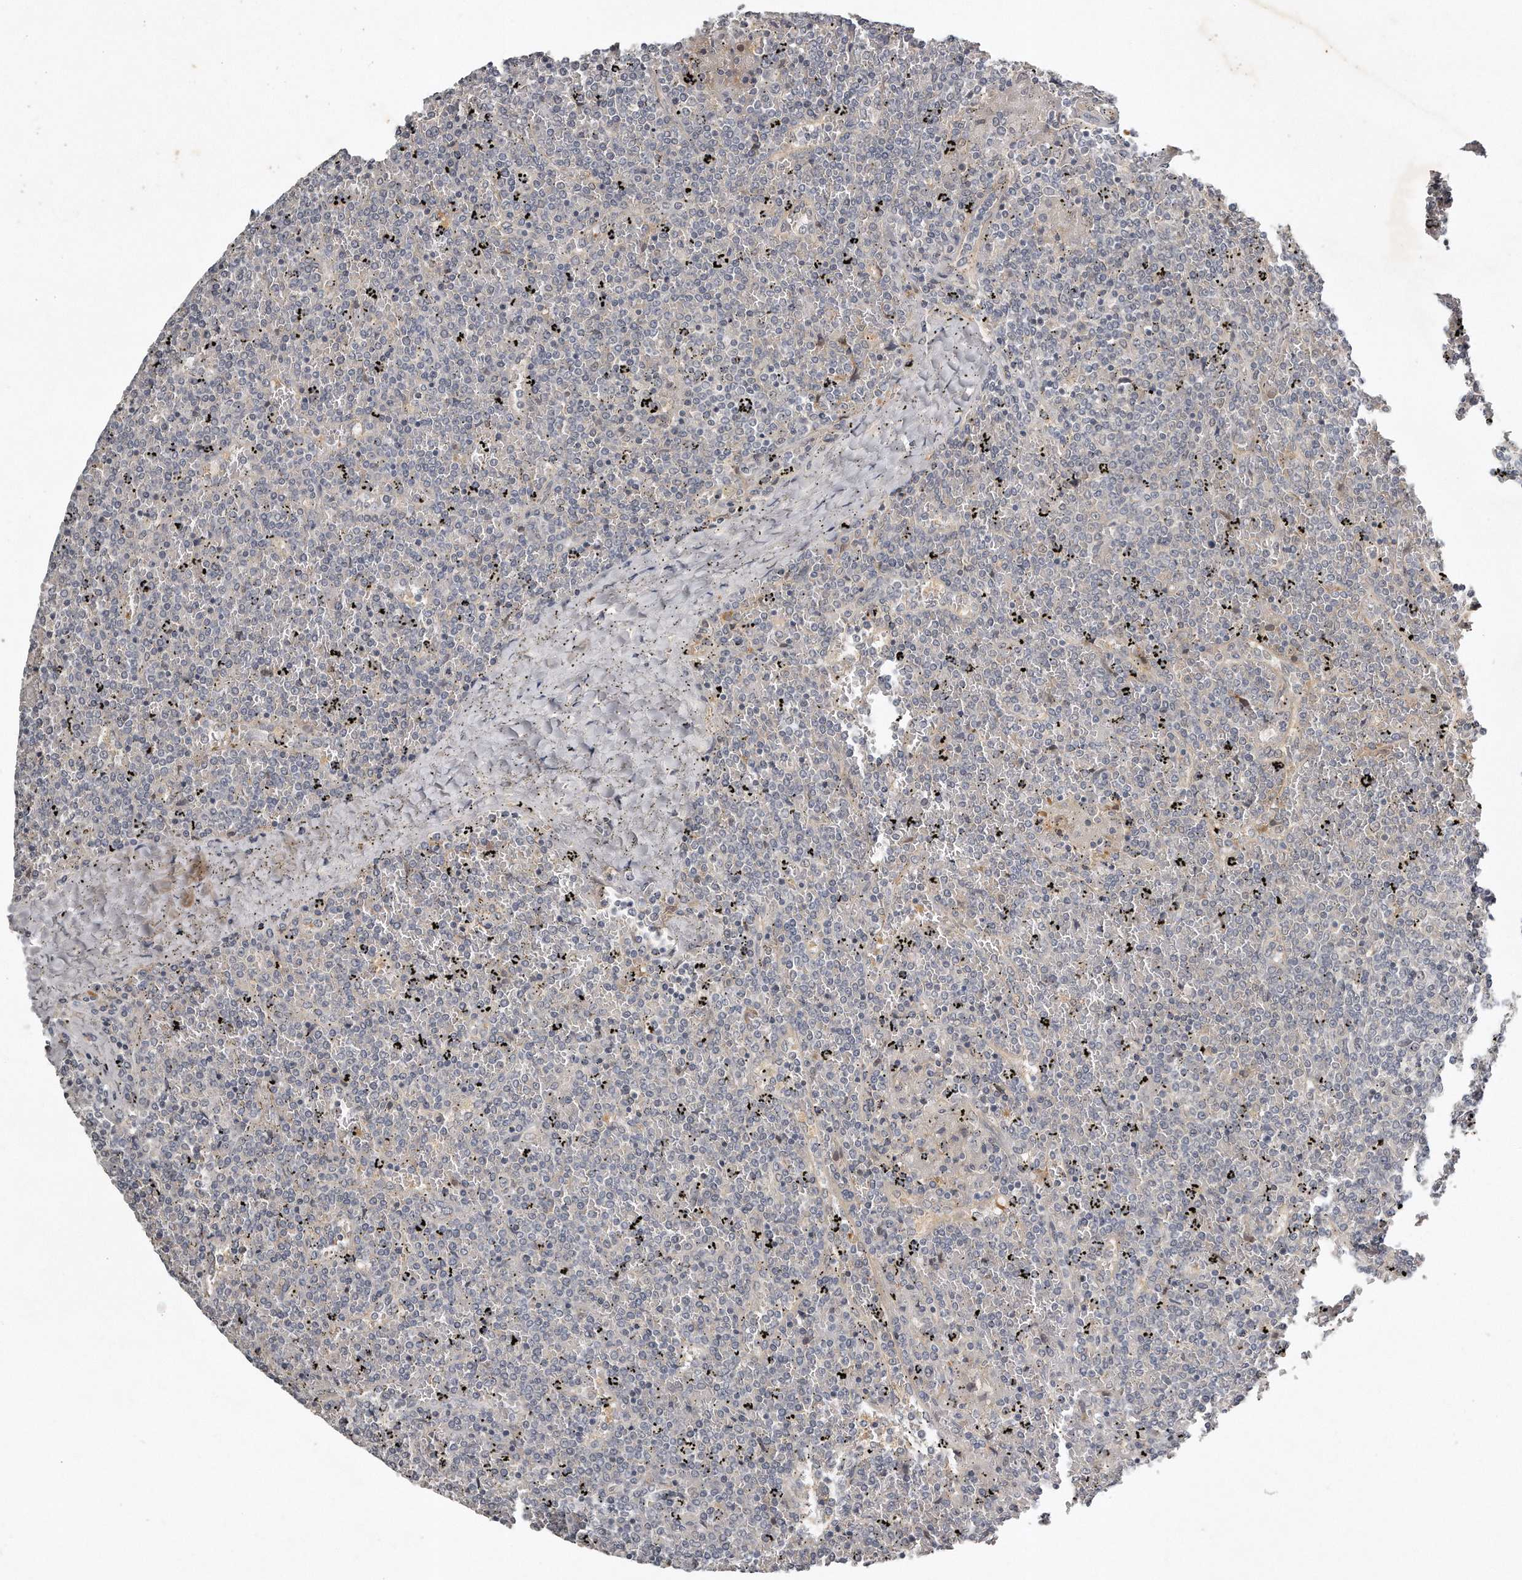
{"staining": {"intensity": "negative", "quantity": "none", "location": "none"}, "tissue": "lymphoma", "cell_type": "Tumor cells", "image_type": "cancer", "snomed": [{"axis": "morphology", "description": "Malignant lymphoma, non-Hodgkin's type, Low grade"}, {"axis": "topography", "description": "Spleen"}], "caption": "An image of lymphoma stained for a protein shows no brown staining in tumor cells. Nuclei are stained in blue.", "gene": "GGCT", "patient": {"sex": "female", "age": 19}}